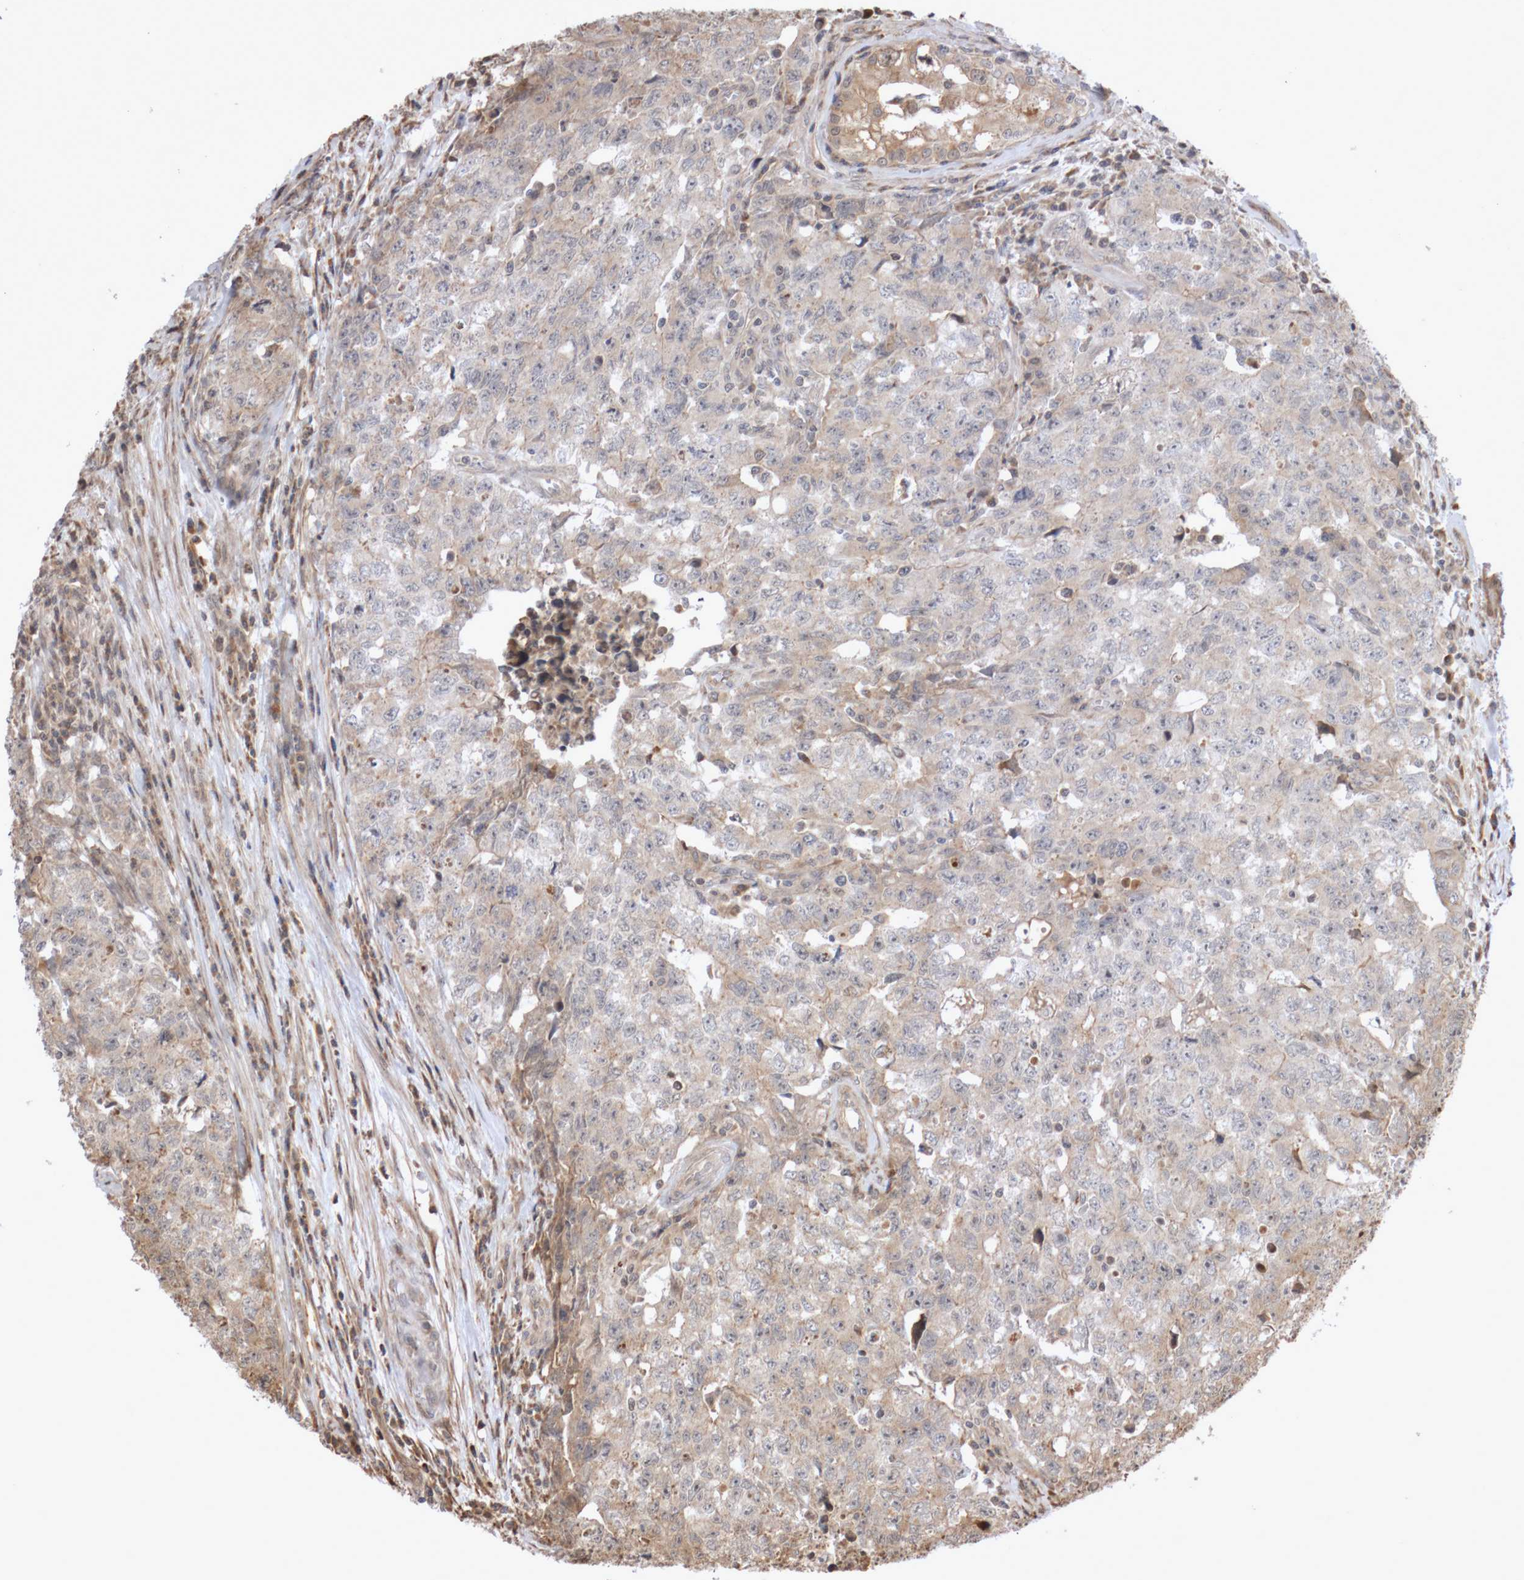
{"staining": {"intensity": "weak", "quantity": "<25%", "location": "cytoplasmic/membranous"}, "tissue": "testis cancer", "cell_type": "Tumor cells", "image_type": "cancer", "snomed": [{"axis": "morphology", "description": "Carcinoma, Embryonal, NOS"}, {"axis": "topography", "description": "Testis"}], "caption": "IHC of human testis cancer (embryonal carcinoma) reveals no expression in tumor cells. The staining was performed using DAB (3,3'-diaminobenzidine) to visualize the protein expression in brown, while the nuclei were stained in blue with hematoxylin (Magnification: 20x).", "gene": "DPH7", "patient": {"sex": "male", "age": 28}}